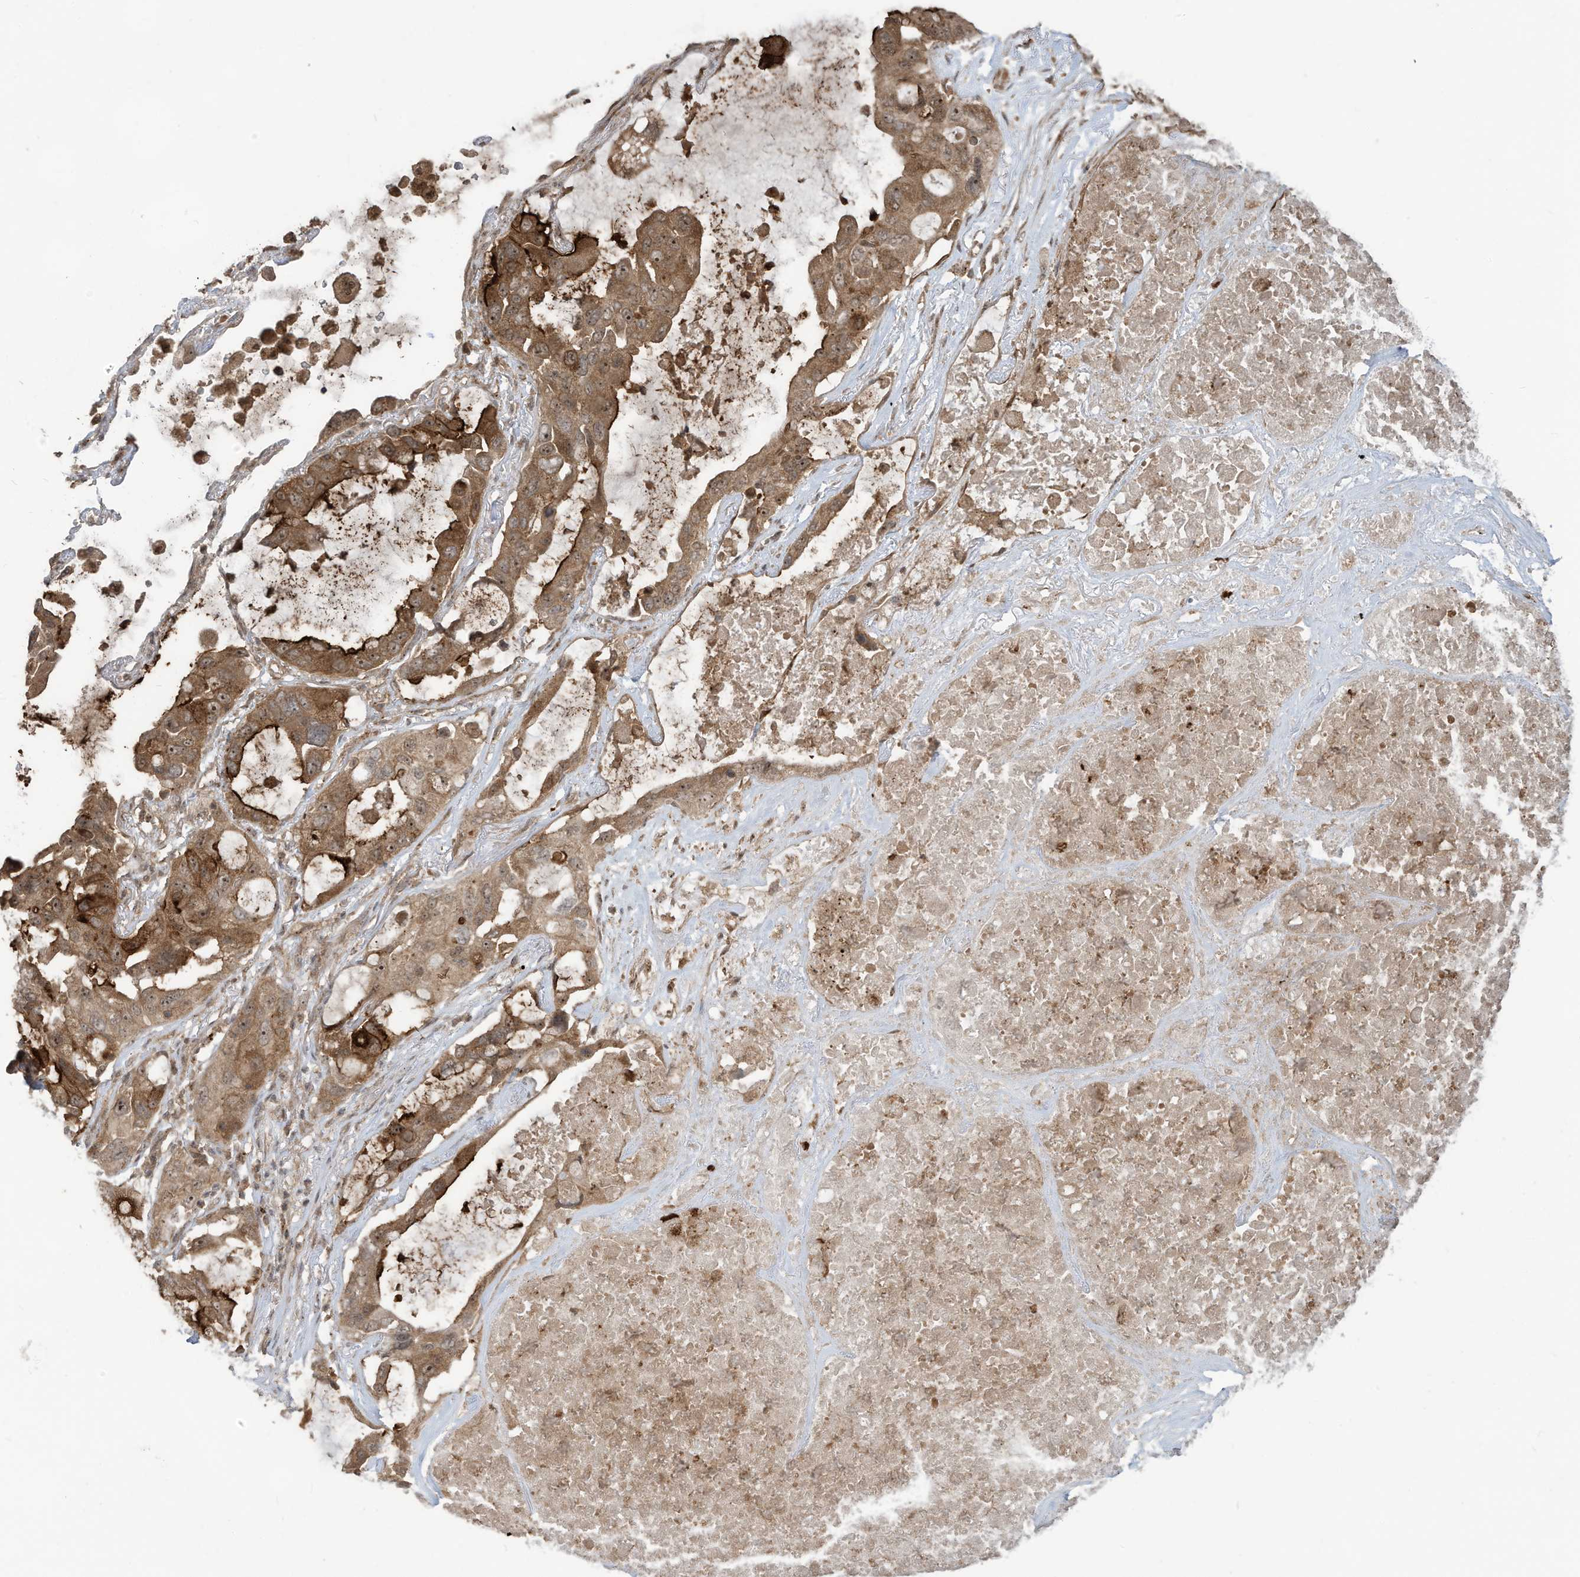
{"staining": {"intensity": "moderate", "quantity": ">75%", "location": "cytoplasmic/membranous,nuclear"}, "tissue": "lung cancer", "cell_type": "Tumor cells", "image_type": "cancer", "snomed": [{"axis": "morphology", "description": "Squamous cell carcinoma, NOS"}, {"axis": "topography", "description": "Lung"}], "caption": "Protein expression analysis of lung cancer (squamous cell carcinoma) exhibits moderate cytoplasmic/membranous and nuclear expression in approximately >75% of tumor cells.", "gene": "CARF", "patient": {"sex": "female", "age": 73}}